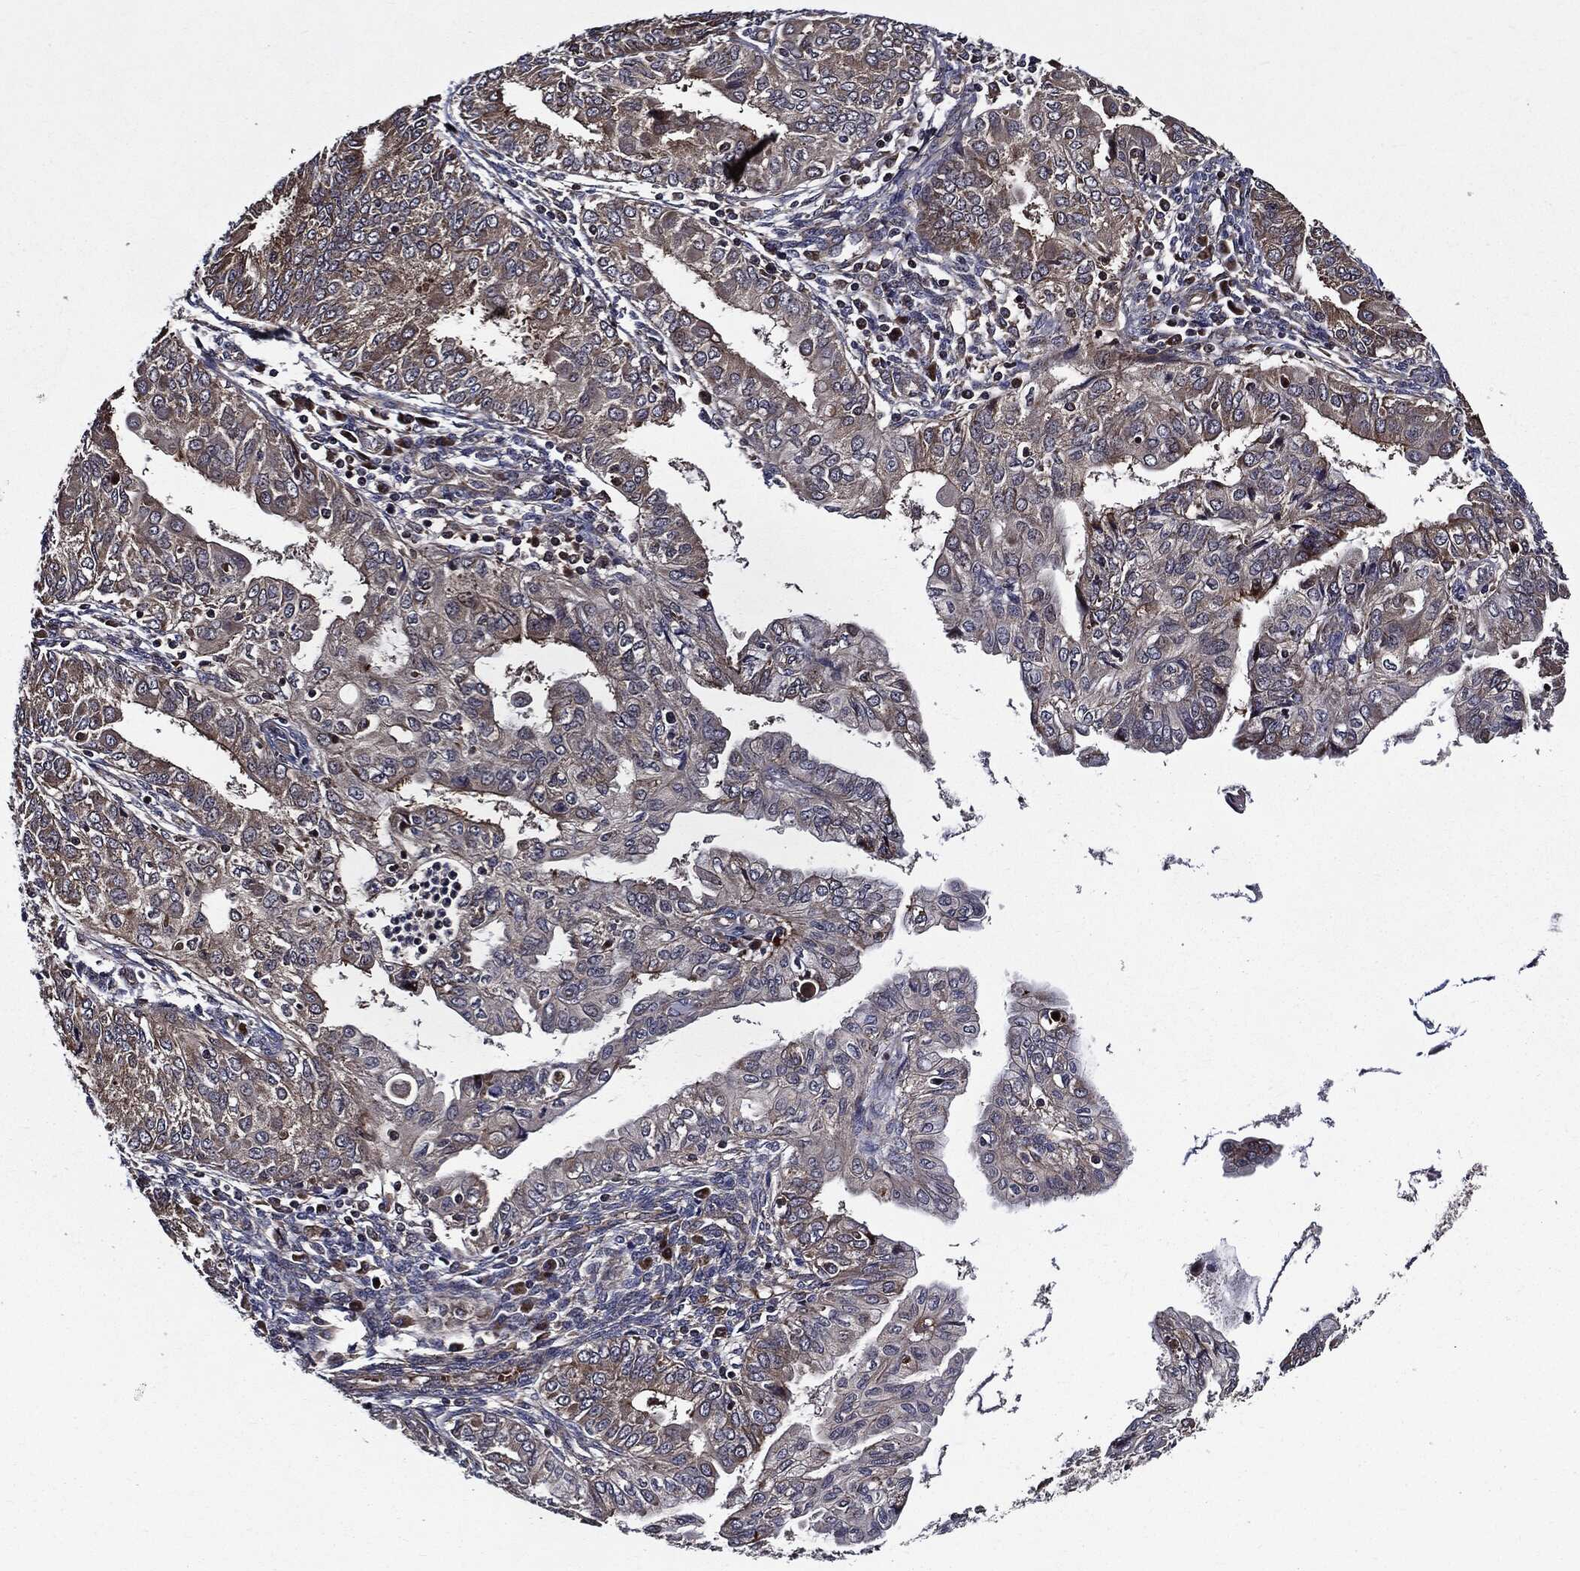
{"staining": {"intensity": "weak", "quantity": "<25%", "location": "cytoplasmic/membranous"}, "tissue": "endometrial cancer", "cell_type": "Tumor cells", "image_type": "cancer", "snomed": [{"axis": "morphology", "description": "Adenocarcinoma, NOS"}, {"axis": "topography", "description": "Endometrium"}], "caption": "Tumor cells show no significant protein expression in endometrial adenocarcinoma.", "gene": "HTT", "patient": {"sex": "female", "age": 68}}